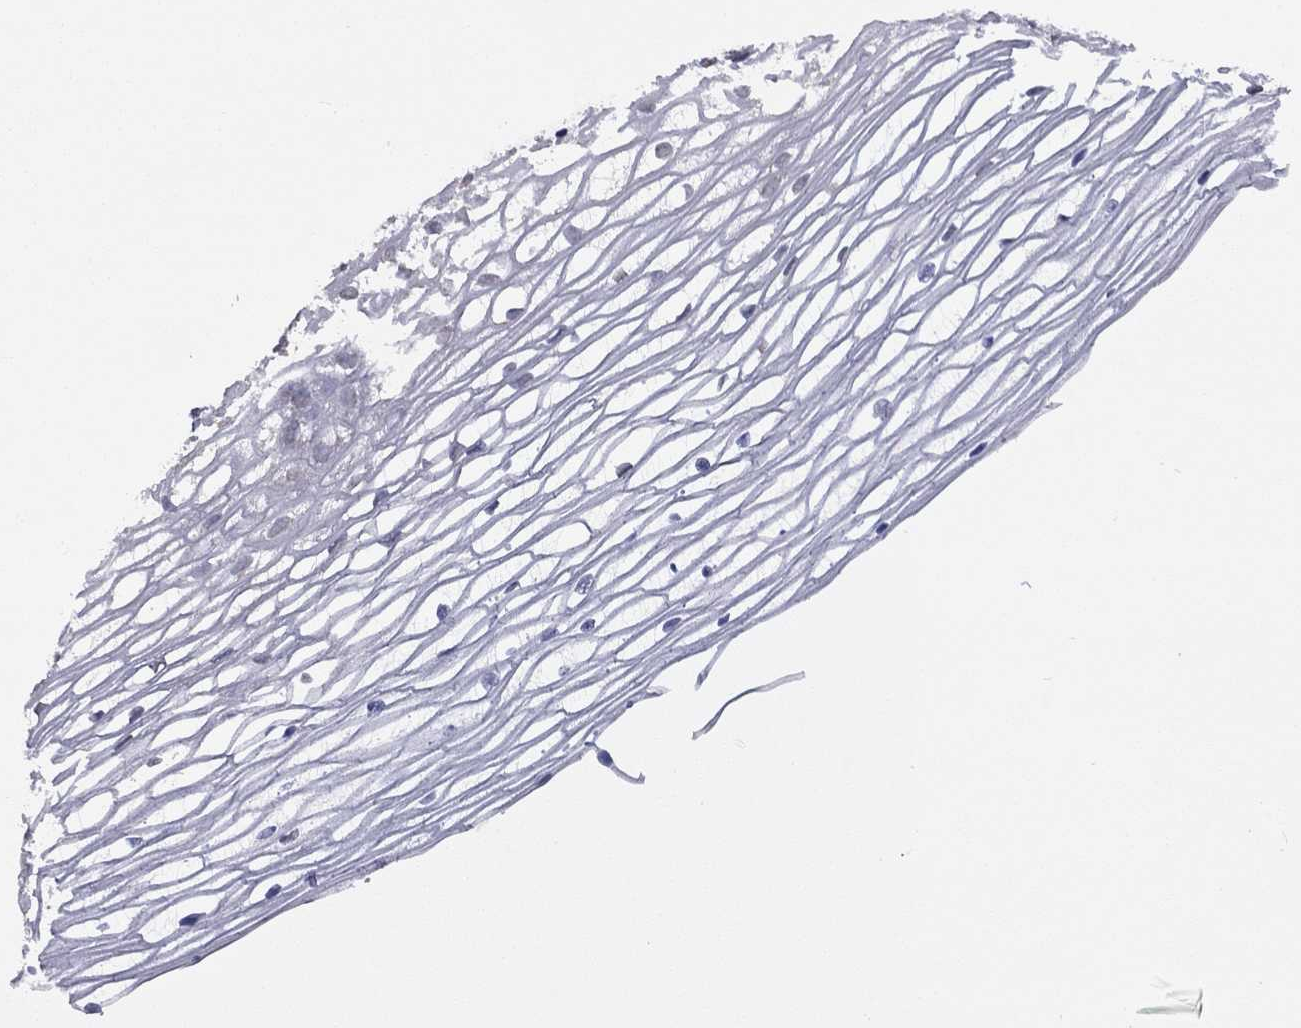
{"staining": {"intensity": "negative", "quantity": "none", "location": "none"}, "tissue": "cervix", "cell_type": "Glandular cells", "image_type": "normal", "snomed": [{"axis": "morphology", "description": "Normal tissue, NOS"}, {"axis": "topography", "description": "Cervix"}], "caption": "Unremarkable cervix was stained to show a protein in brown. There is no significant positivity in glandular cells.", "gene": "NDUFB1", "patient": {"sex": "female", "age": 40}}